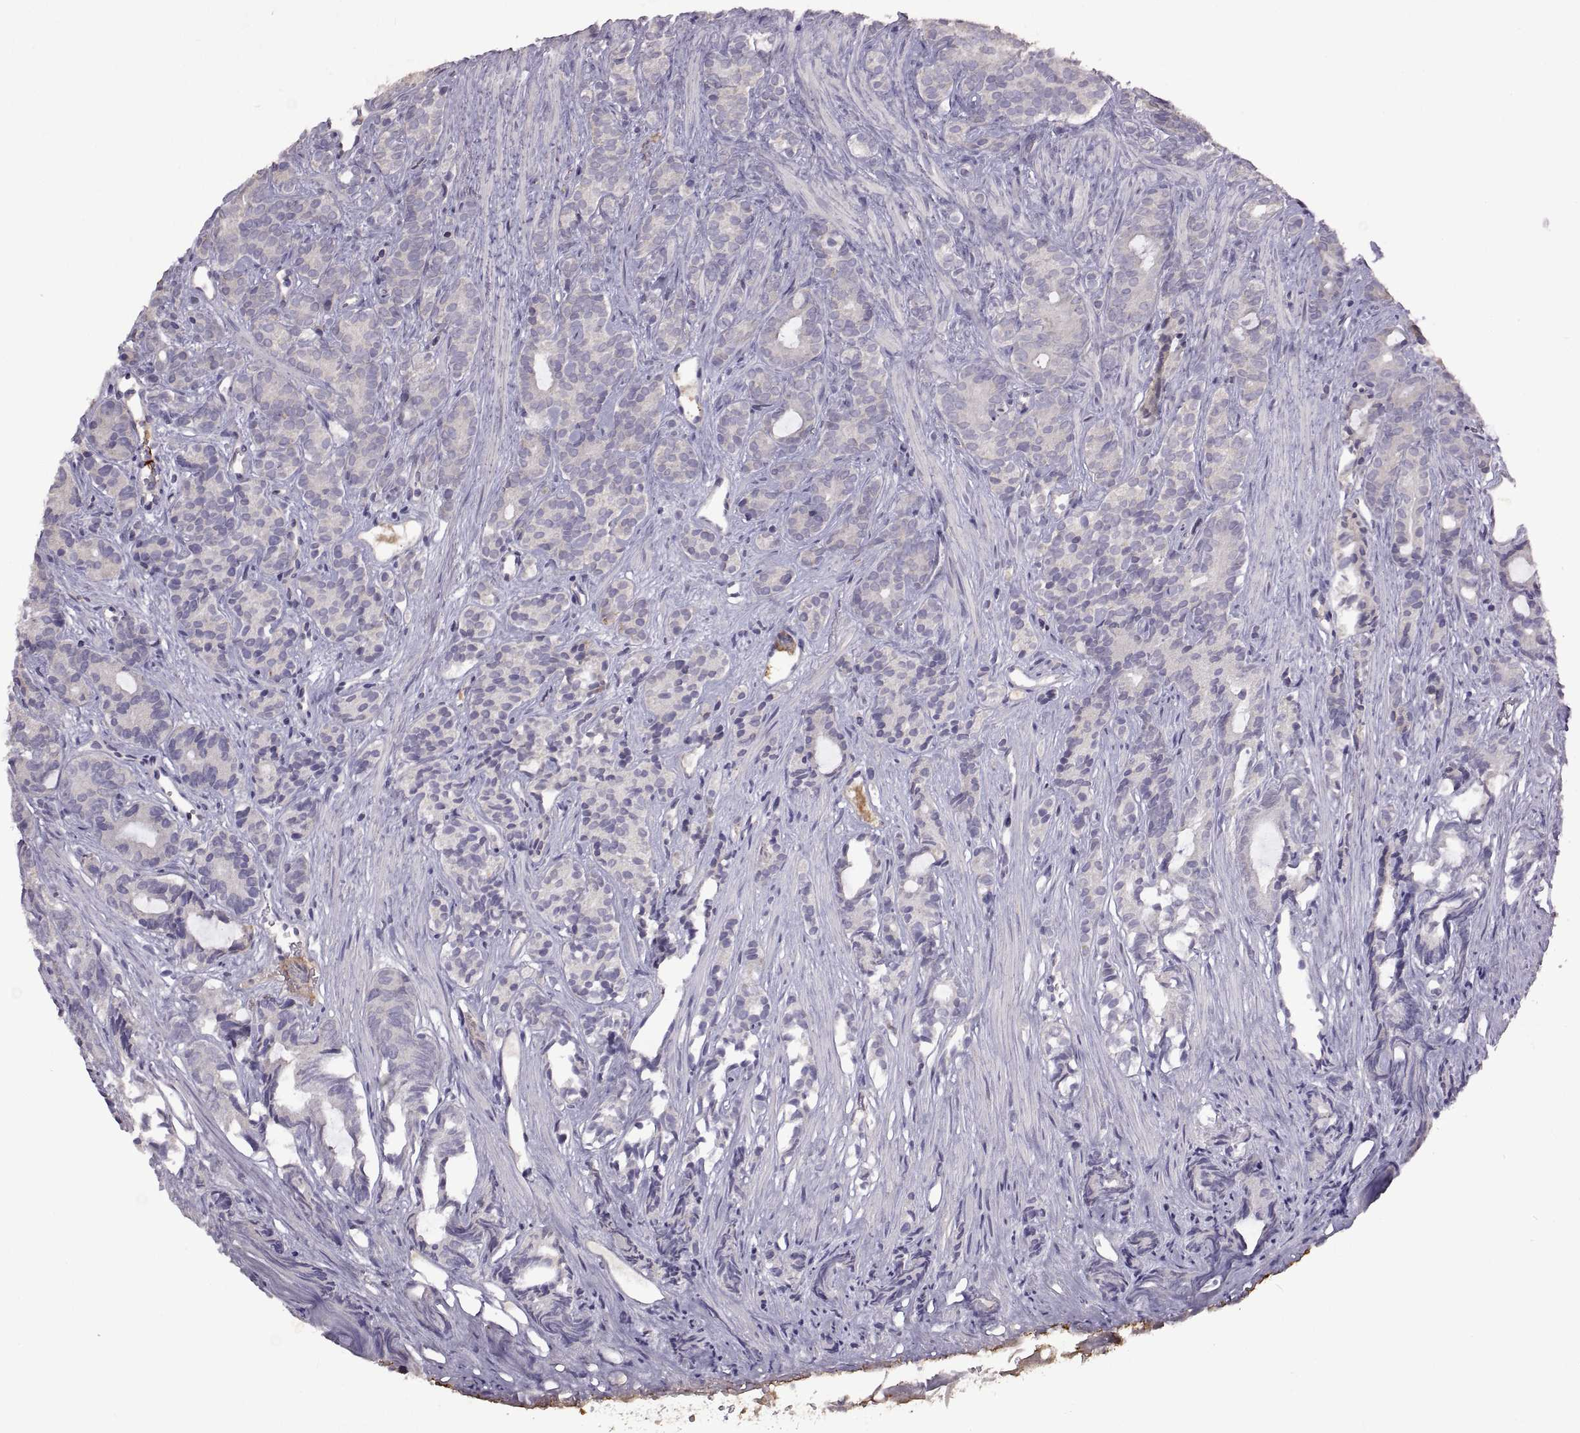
{"staining": {"intensity": "negative", "quantity": "none", "location": "none"}, "tissue": "prostate cancer", "cell_type": "Tumor cells", "image_type": "cancer", "snomed": [{"axis": "morphology", "description": "Adenocarcinoma, High grade"}, {"axis": "topography", "description": "Prostate"}], "caption": "Tumor cells show no significant protein staining in prostate cancer (high-grade adenocarcinoma).", "gene": "DEFB136", "patient": {"sex": "male", "age": 84}}